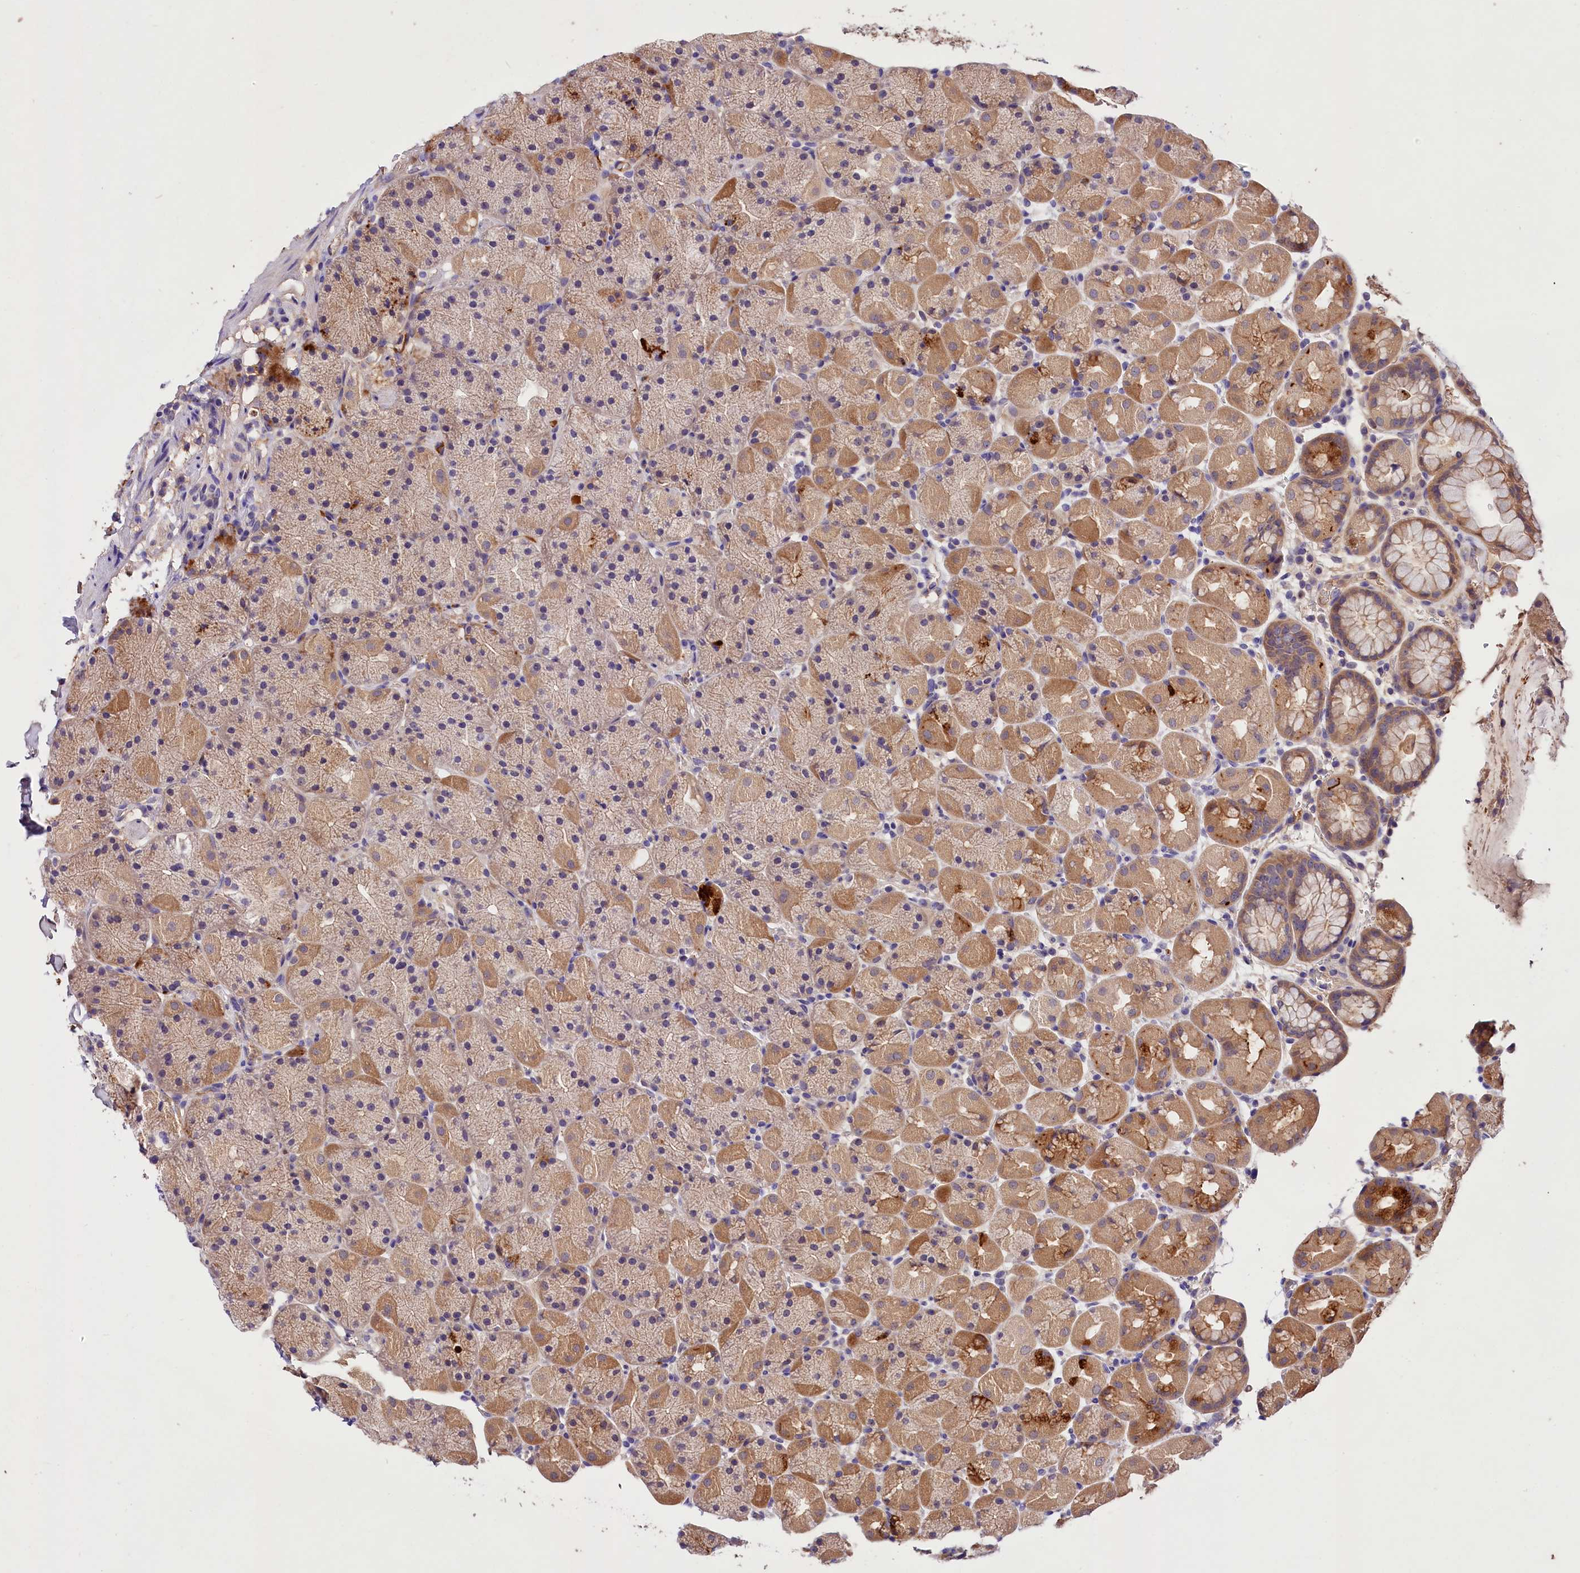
{"staining": {"intensity": "strong", "quantity": "<25%", "location": "cytoplasmic/membranous"}, "tissue": "stomach", "cell_type": "Glandular cells", "image_type": "normal", "snomed": [{"axis": "morphology", "description": "Normal tissue, NOS"}, {"axis": "topography", "description": "Stomach, upper"}, {"axis": "topography", "description": "Stomach, lower"}], "caption": "IHC histopathology image of normal human stomach stained for a protein (brown), which shows medium levels of strong cytoplasmic/membranous staining in approximately <25% of glandular cells.", "gene": "ARMC6", "patient": {"sex": "male", "age": 67}}